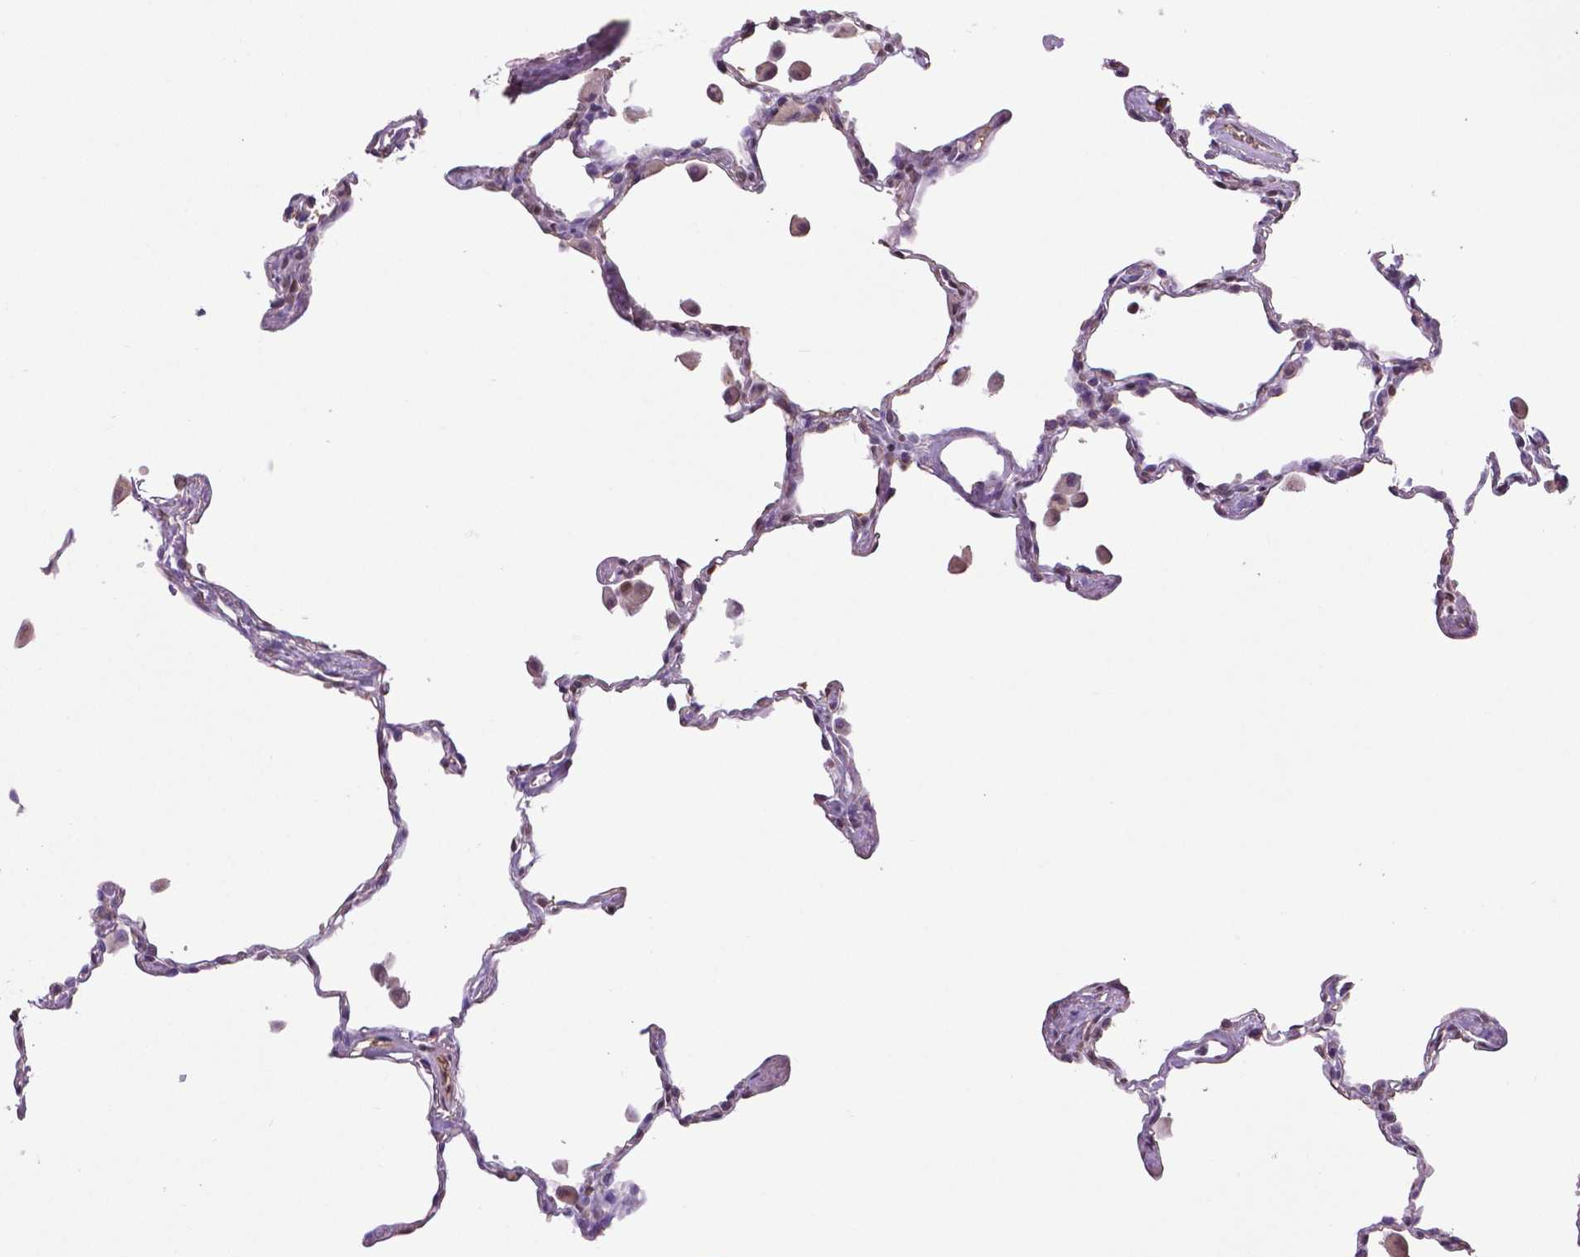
{"staining": {"intensity": "negative", "quantity": "none", "location": "none"}, "tissue": "lung", "cell_type": "Alveolar cells", "image_type": "normal", "snomed": [{"axis": "morphology", "description": "Normal tissue, NOS"}, {"axis": "topography", "description": "Lung"}], "caption": "An IHC photomicrograph of normal lung is shown. There is no staining in alveolar cells of lung.", "gene": "RUNX3", "patient": {"sex": "female", "age": 47}}